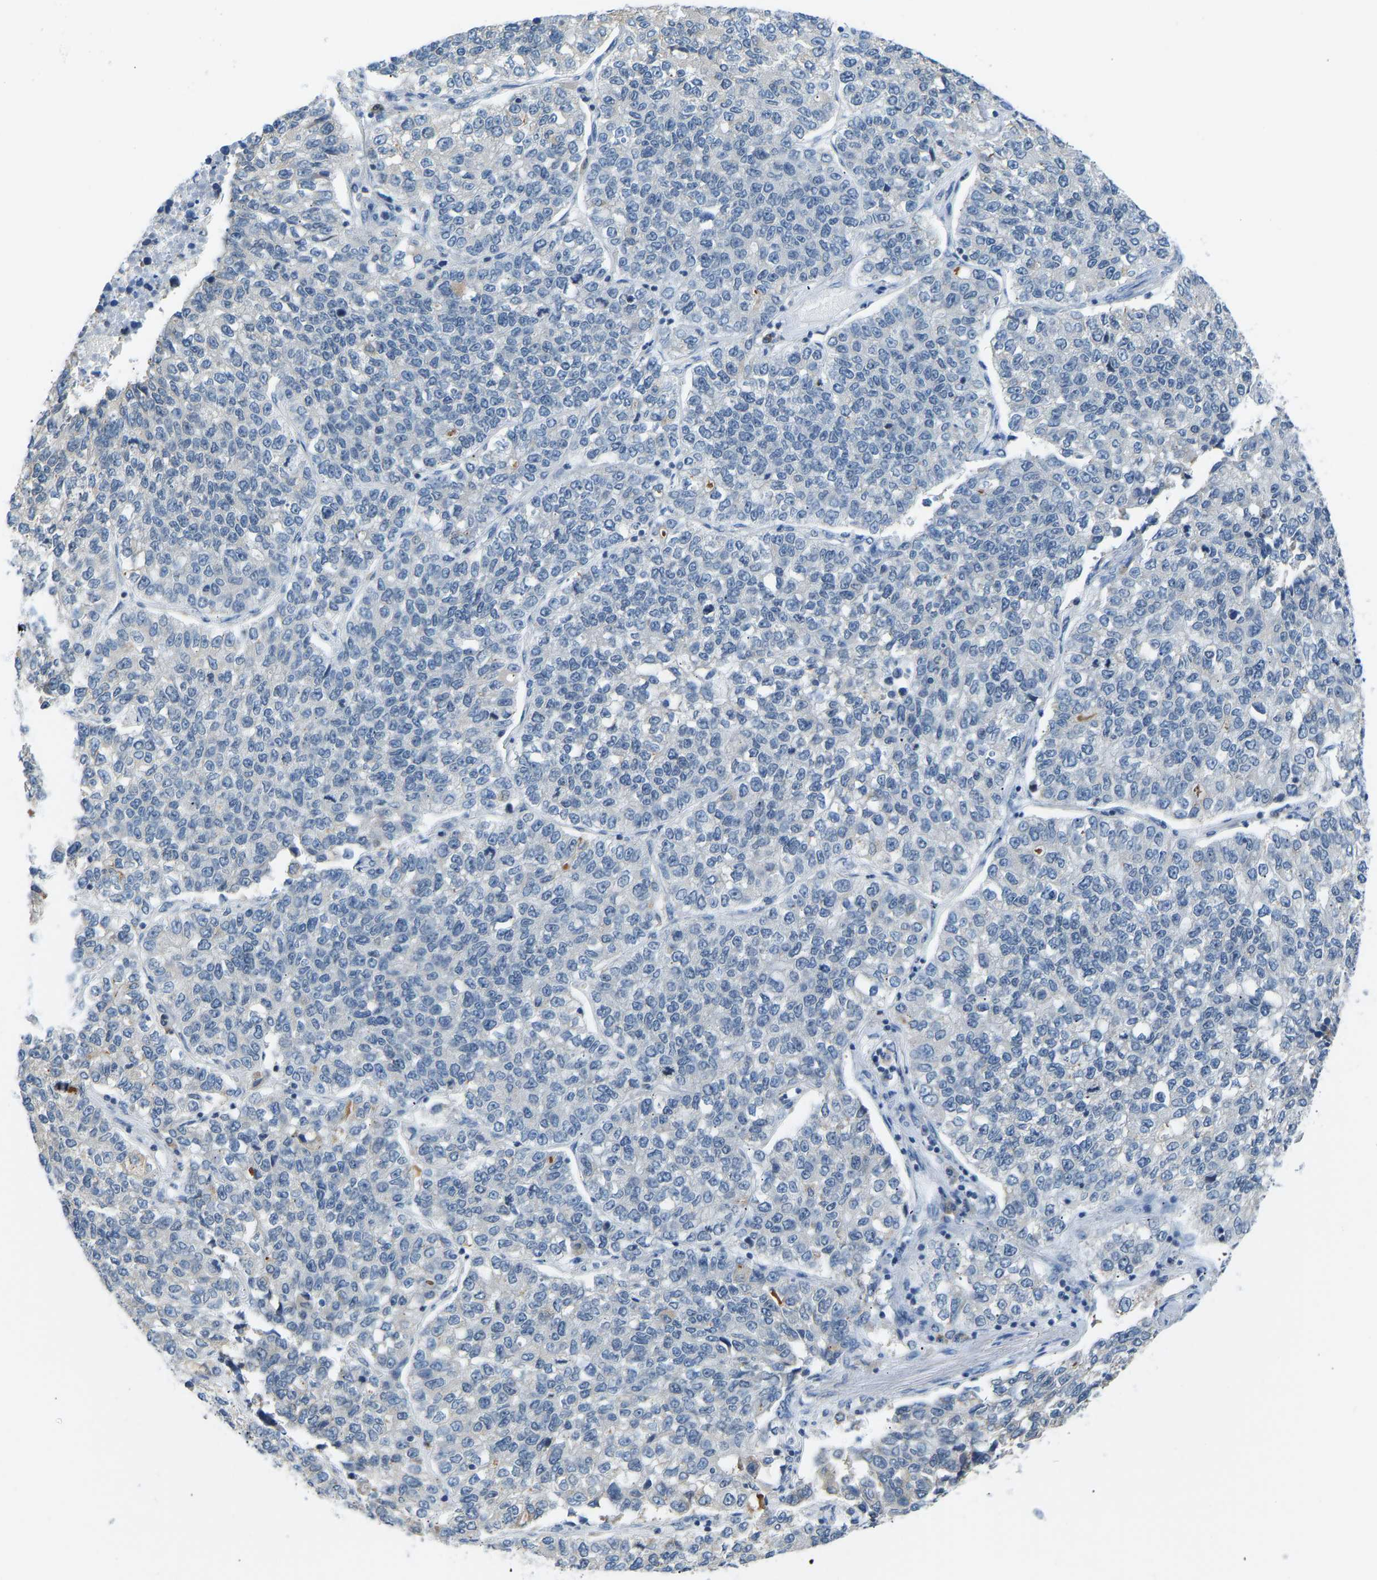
{"staining": {"intensity": "negative", "quantity": "none", "location": "none"}, "tissue": "lung cancer", "cell_type": "Tumor cells", "image_type": "cancer", "snomed": [{"axis": "morphology", "description": "Adenocarcinoma, NOS"}, {"axis": "topography", "description": "Lung"}], "caption": "The micrograph displays no staining of tumor cells in adenocarcinoma (lung). Brightfield microscopy of IHC stained with DAB (brown) and hematoxylin (blue), captured at high magnification.", "gene": "VRK1", "patient": {"sex": "male", "age": 49}}